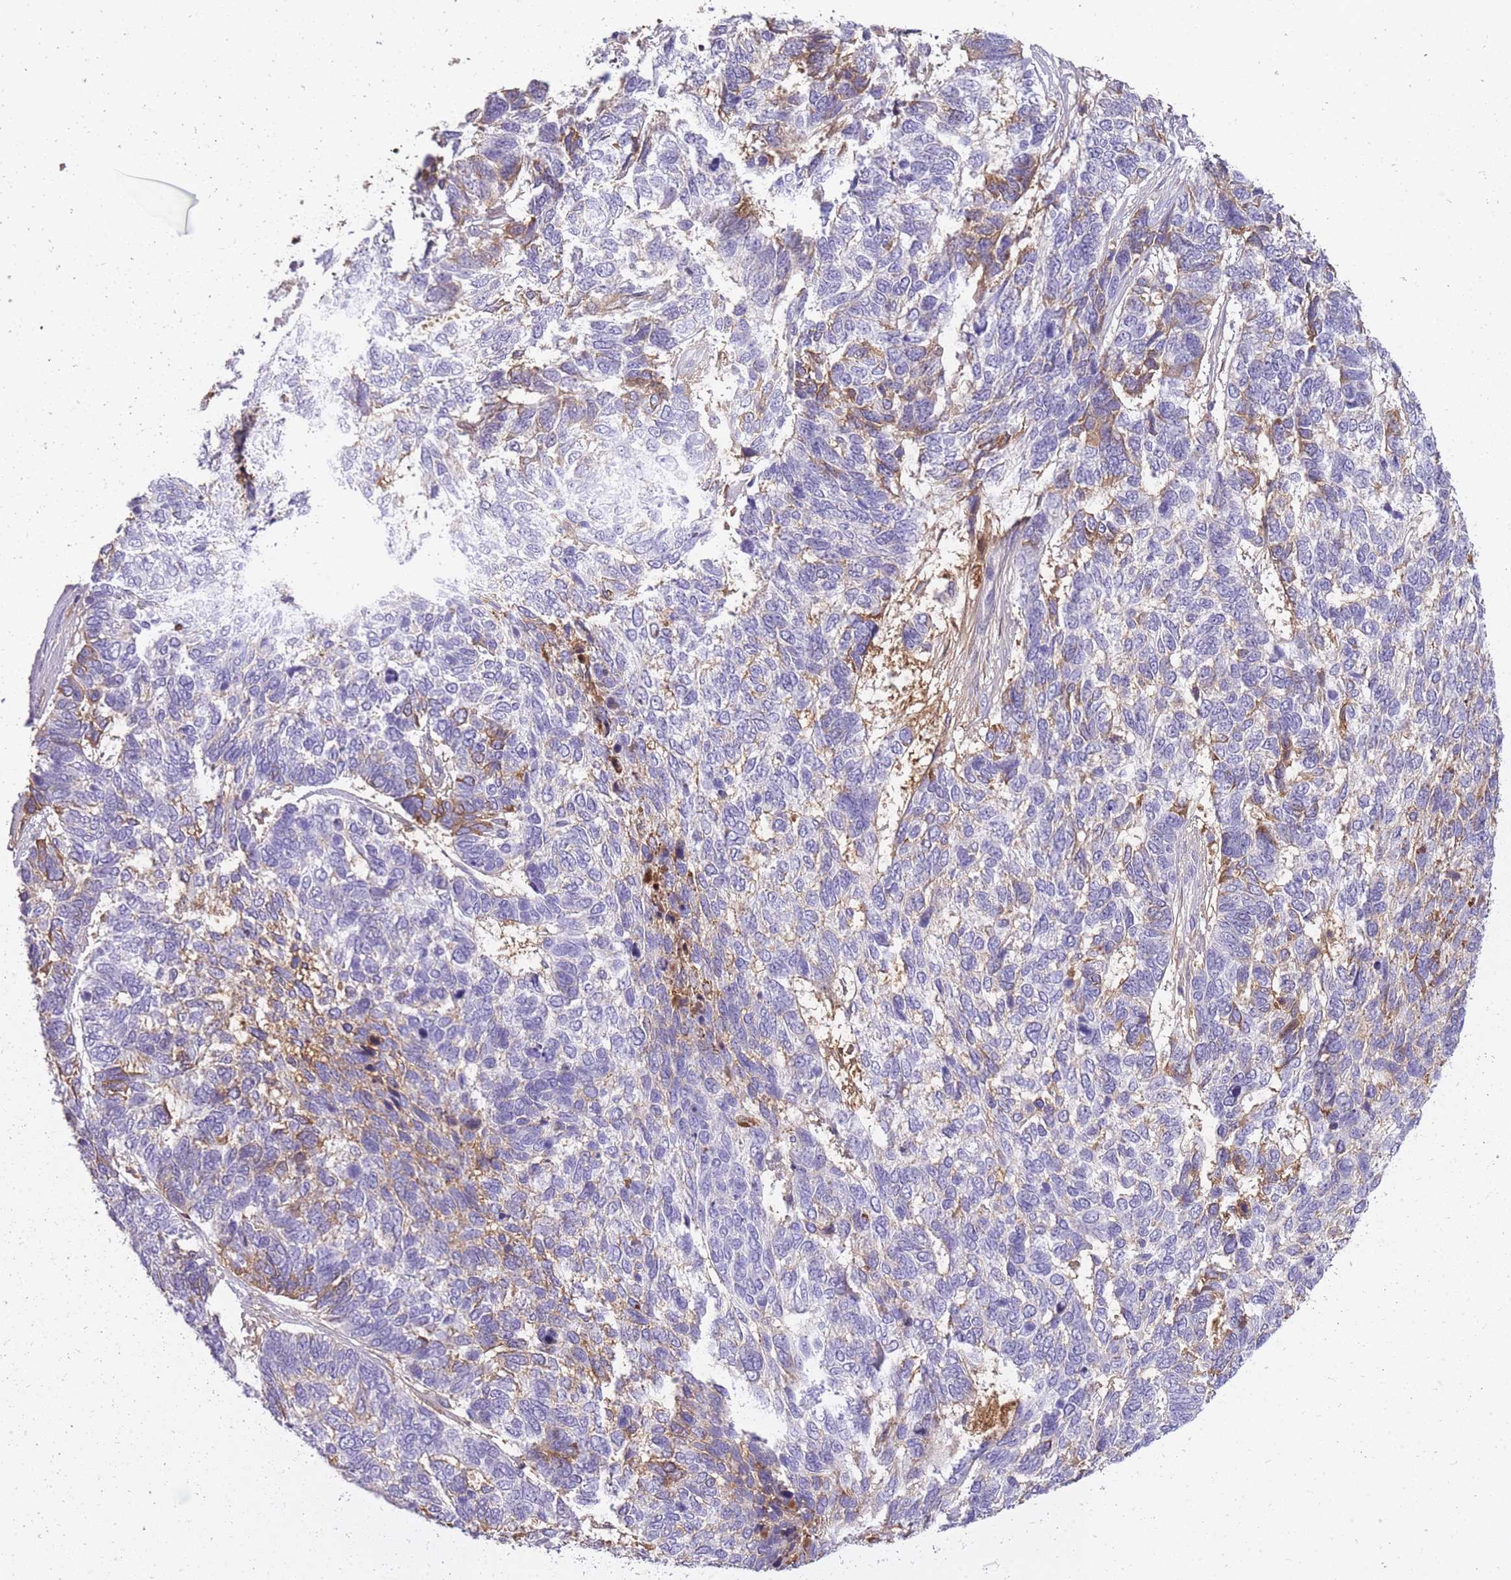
{"staining": {"intensity": "moderate", "quantity": "<25%", "location": "cytoplasmic/membranous"}, "tissue": "skin cancer", "cell_type": "Tumor cells", "image_type": "cancer", "snomed": [{"axis": "morphology", "description": "Basal cell carcinoma"}, {"axis": "topography", "description": "Skin"}], "caption": "Skin cancer (basal cell carcinoma) stained with a protein marker displays moderate staining in tumor cells.", "gene": "IGKV1D-42", "patient": {"sex": "female", "age": 65}}